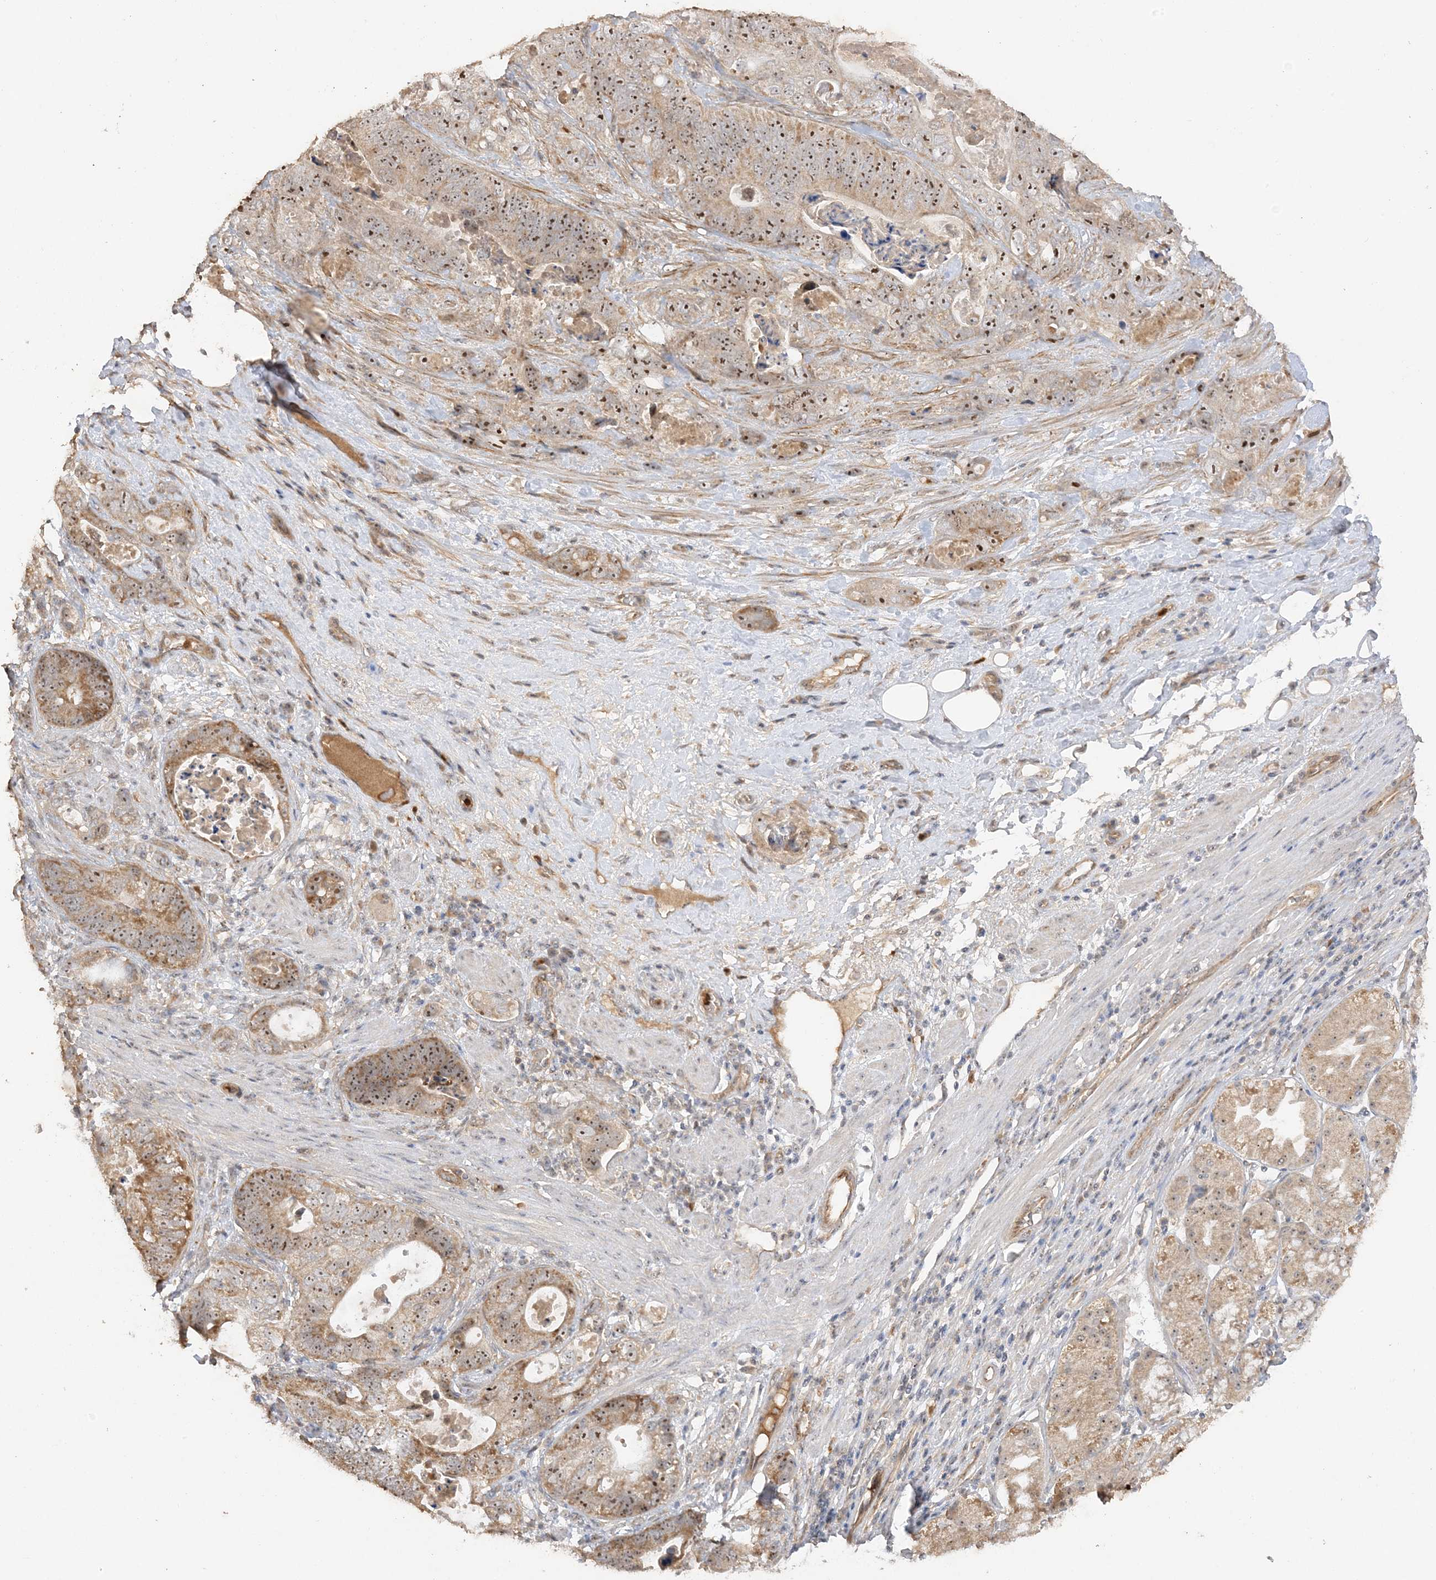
{"staining": {"intensity": "moderate", "quantity": ">75%", "location": "cytoplasmic/membranous,nuclear"}, "tissue": "stomach cancer", "cell_type": "Tumor cells", "image_type": "cancer", "snomed": [{"axis": "morphology", "description": "Normal tissue, NOS"}, {"axis": "morphology", "description": "Adenocarcinoma, NOS"}, {"axis": "topography", "description": "Stomach"}], "caption": "IHC micrograph of neoplastic tissue: human stomach cancer (adenocarcinoma) stained using IHC exhibits medium levels of moderate protein expression localized specifically in the cytoplasmic/membranous and nuclear of tumor cells, appearing as a cytoplasmic/membranous and nuclear brown color.", "gene": "DDX18", "patient": {"sex": "female", "age": 89}}